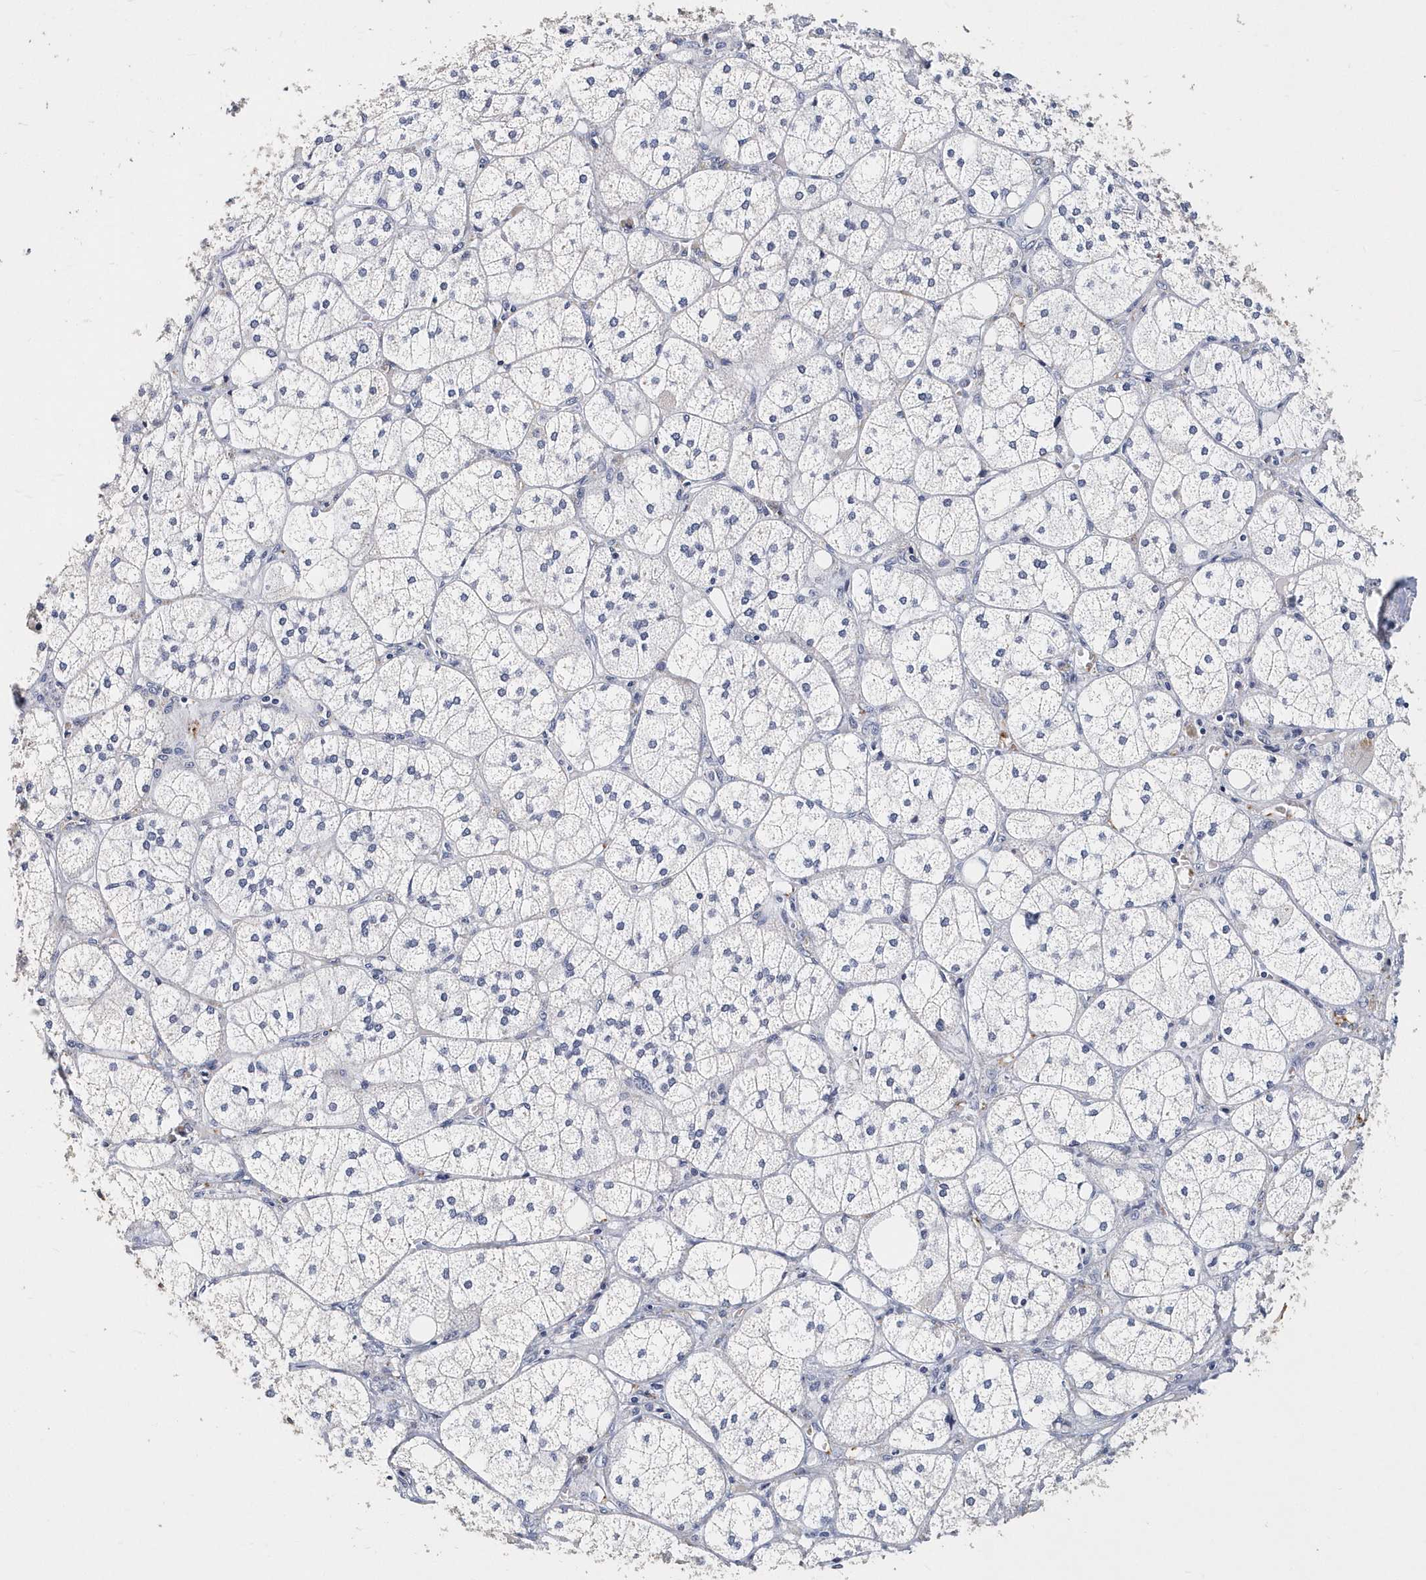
{"staining": {"intensity": "negative", "quantity": "none", "location": "none"}, "tissue": "adrenal gland", "cell_type": "Glandular cells", "image_type": "normal", "snomed": [{"axis": "morphology", "description": "Normal tissue, NOS"}, {"axis": "topography", "description": "Adrenal gland"}], "caption": "Glandular cells show no significant positivity in benign adrenal gland. (Stains: DAB immunohistochemistry (IHC) with hematoxylin counter stain, Microscopy: brightfield microscopy at high magnification).", "gene": "ITGA2B", "patient": {"sex": "female", "age": 61}}